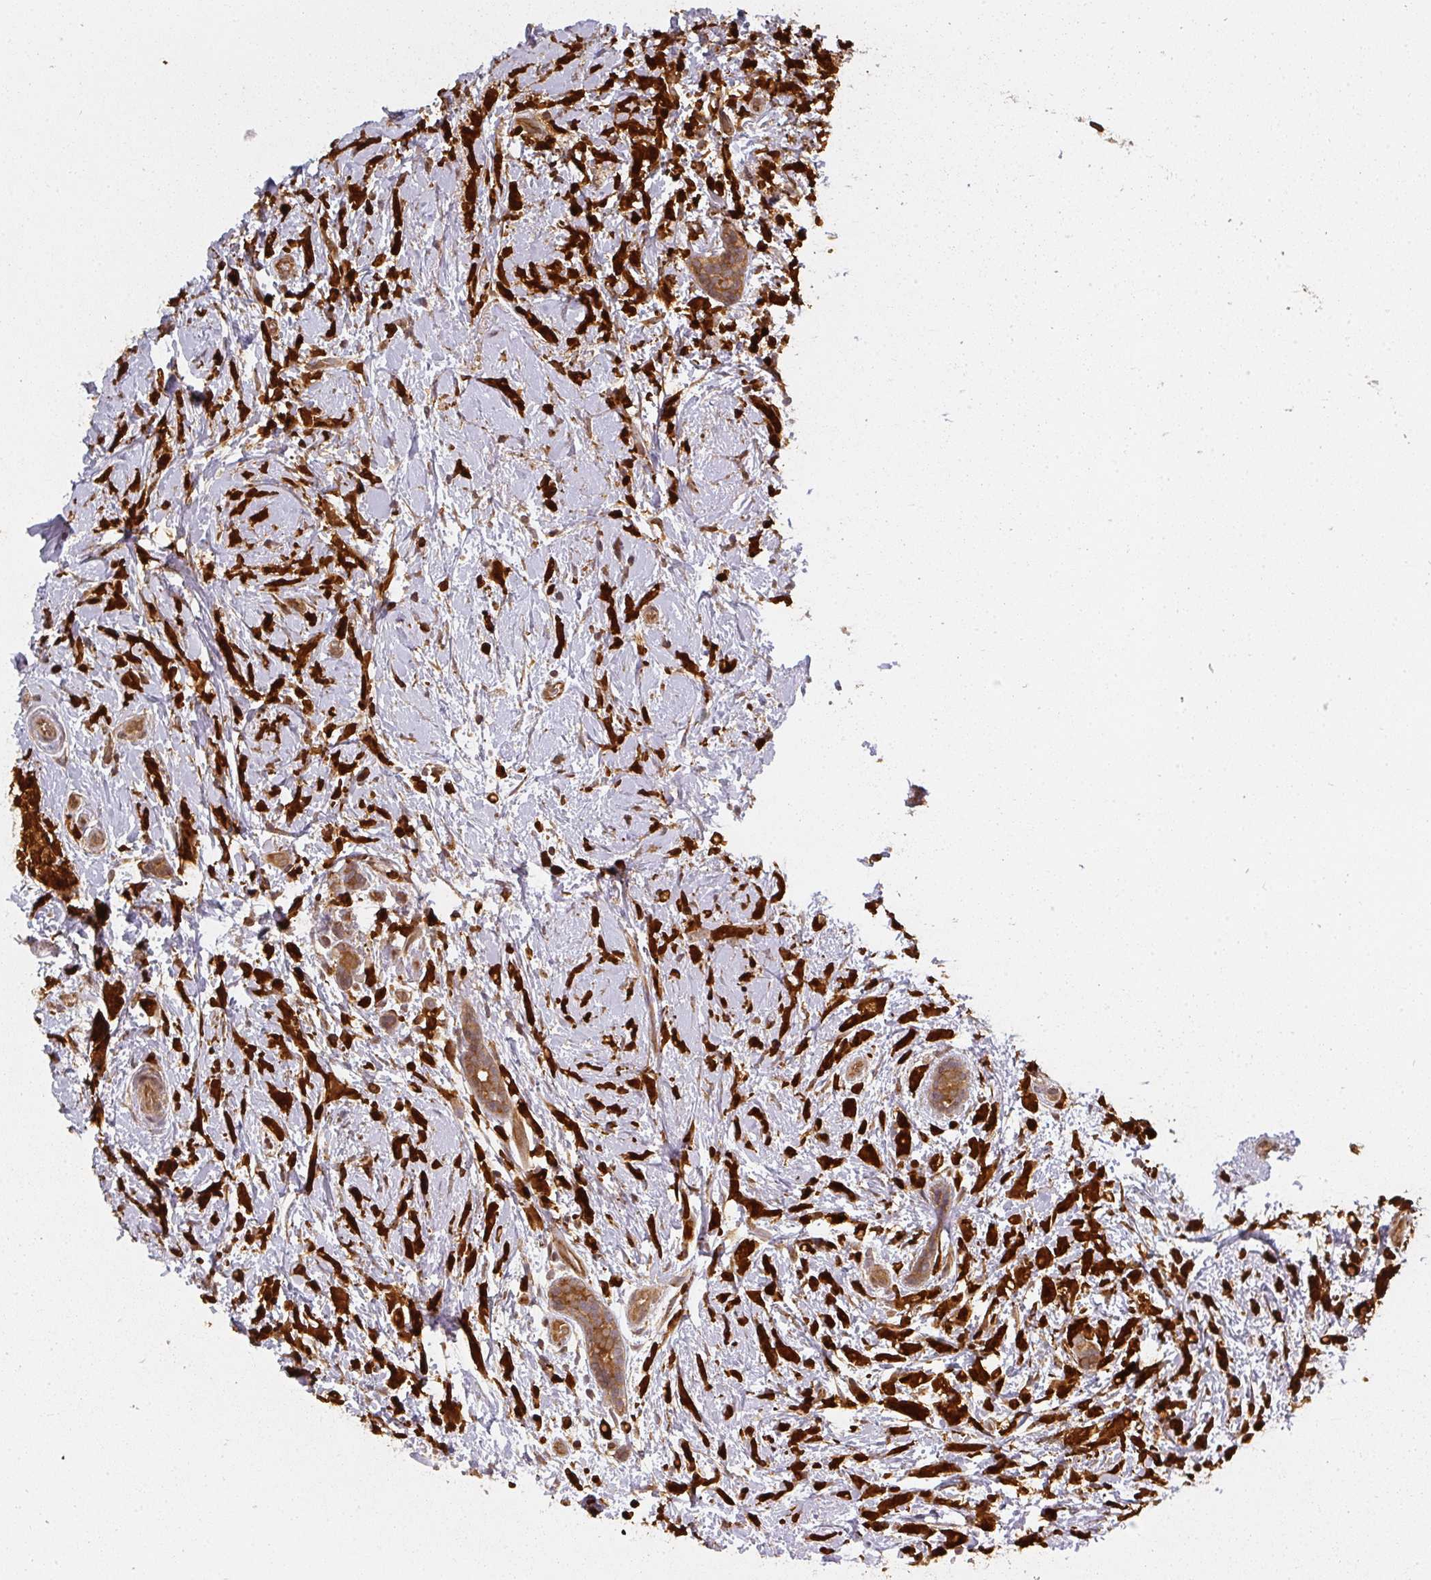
{"staining": {"intensity": "strong", "quantity": ">75%", "location": "cytoplasmic/membranous"}, "tissue": "breast cancer", "cell_type": "Tumor cells", "image_type": "cancer", "snomed": [{"axis": "morphology", "description": "Lobular carcinoma"}, {"axis": "topography", "description": "Breast"}], "caption": "Tumor cells show strong cytoplasmic/membranous expression in approximately >75% of cells in lobular carcinoma (breast).", "gene": "PPP6R3", "patient": {"sex": "female", "age": 58}}